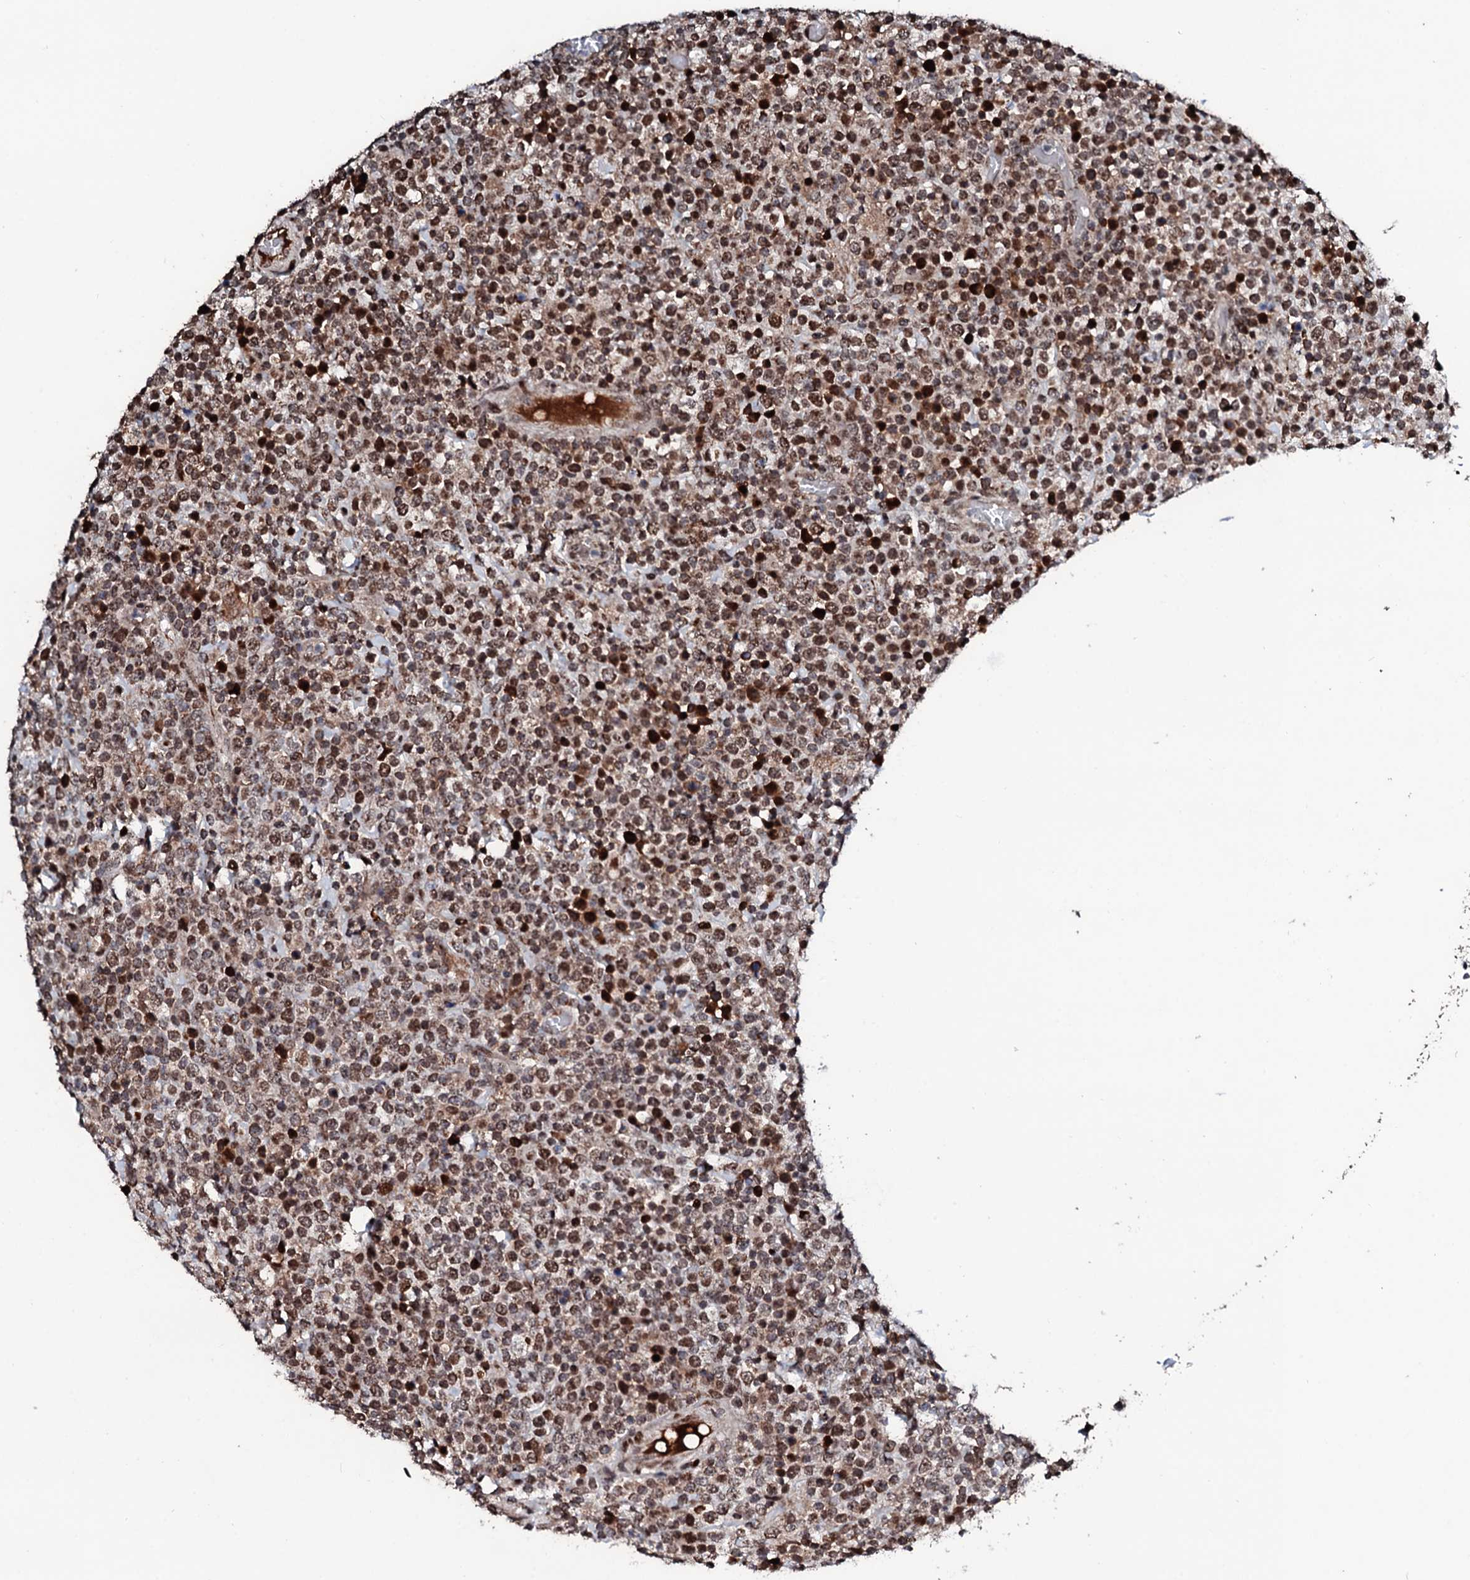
{"staining": {"intensity": "moderate", "quantity": ">75%", "location": "nuclear"}, "tissue": "lymphoma", "cell_type": "Tumor cells", "image_type": "cancer", "snomed": [{"axis": "morphology", "description": "Malignant lymphoma, non-Hodgkin's type, High grade"}, {"axis": "topography", "description": "Colon"}], "caption": "About >75% of tumor cells in human lymphoma demonstrate moderate nuclear protein staining as visualized by brown immunohistochemical staining.", "gene": "KIF18A", "patient": {"sex": "female", "age": 53}}